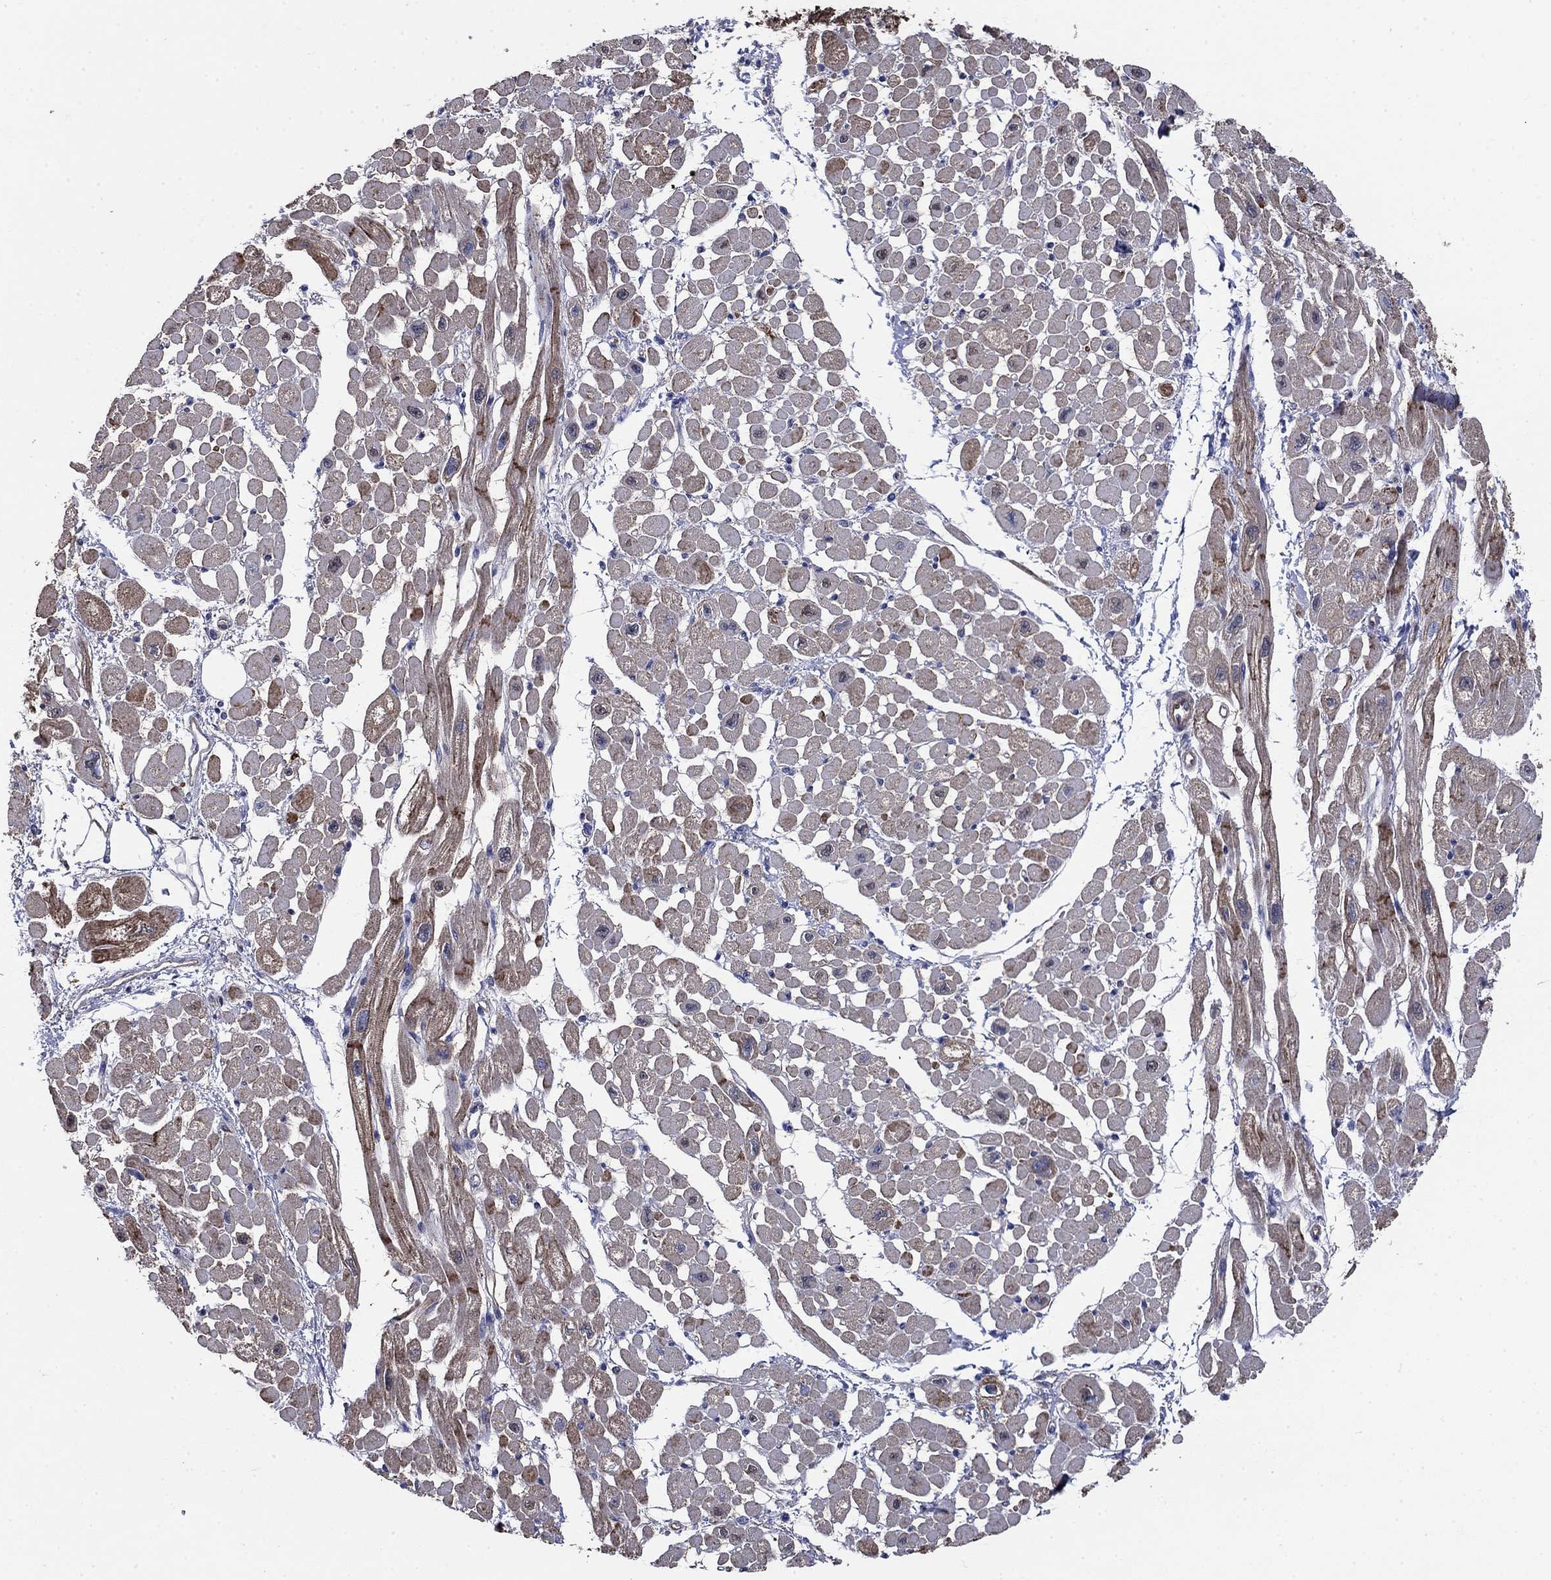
{"staining": {"intensity": "strong", "quantity": "25%-75%", "location": "cytoplasmic/membranous"}, "tissue": "heart muscle", "cell_type": "Cardiomyocytes", "image_type": "normal", "snomed": [{"axis": "morphology", "description": "Normal tissue, NOS"}, {"axis": "topography", "description": "Heart"}], "caption": "Heart muscle was stained to show a protein in brown. There is high levels of strong cytoplasmic/membranous staining in about 25%-75% of cardiomyocytes. Using DAB (3,3'-diaminobenzidine) (brown) and hematoxylin (blue) stains, captured at high magnification using brightfield microscopy.", "gene": "FLNC", "patient": {"sex": "male", "age": 66}}